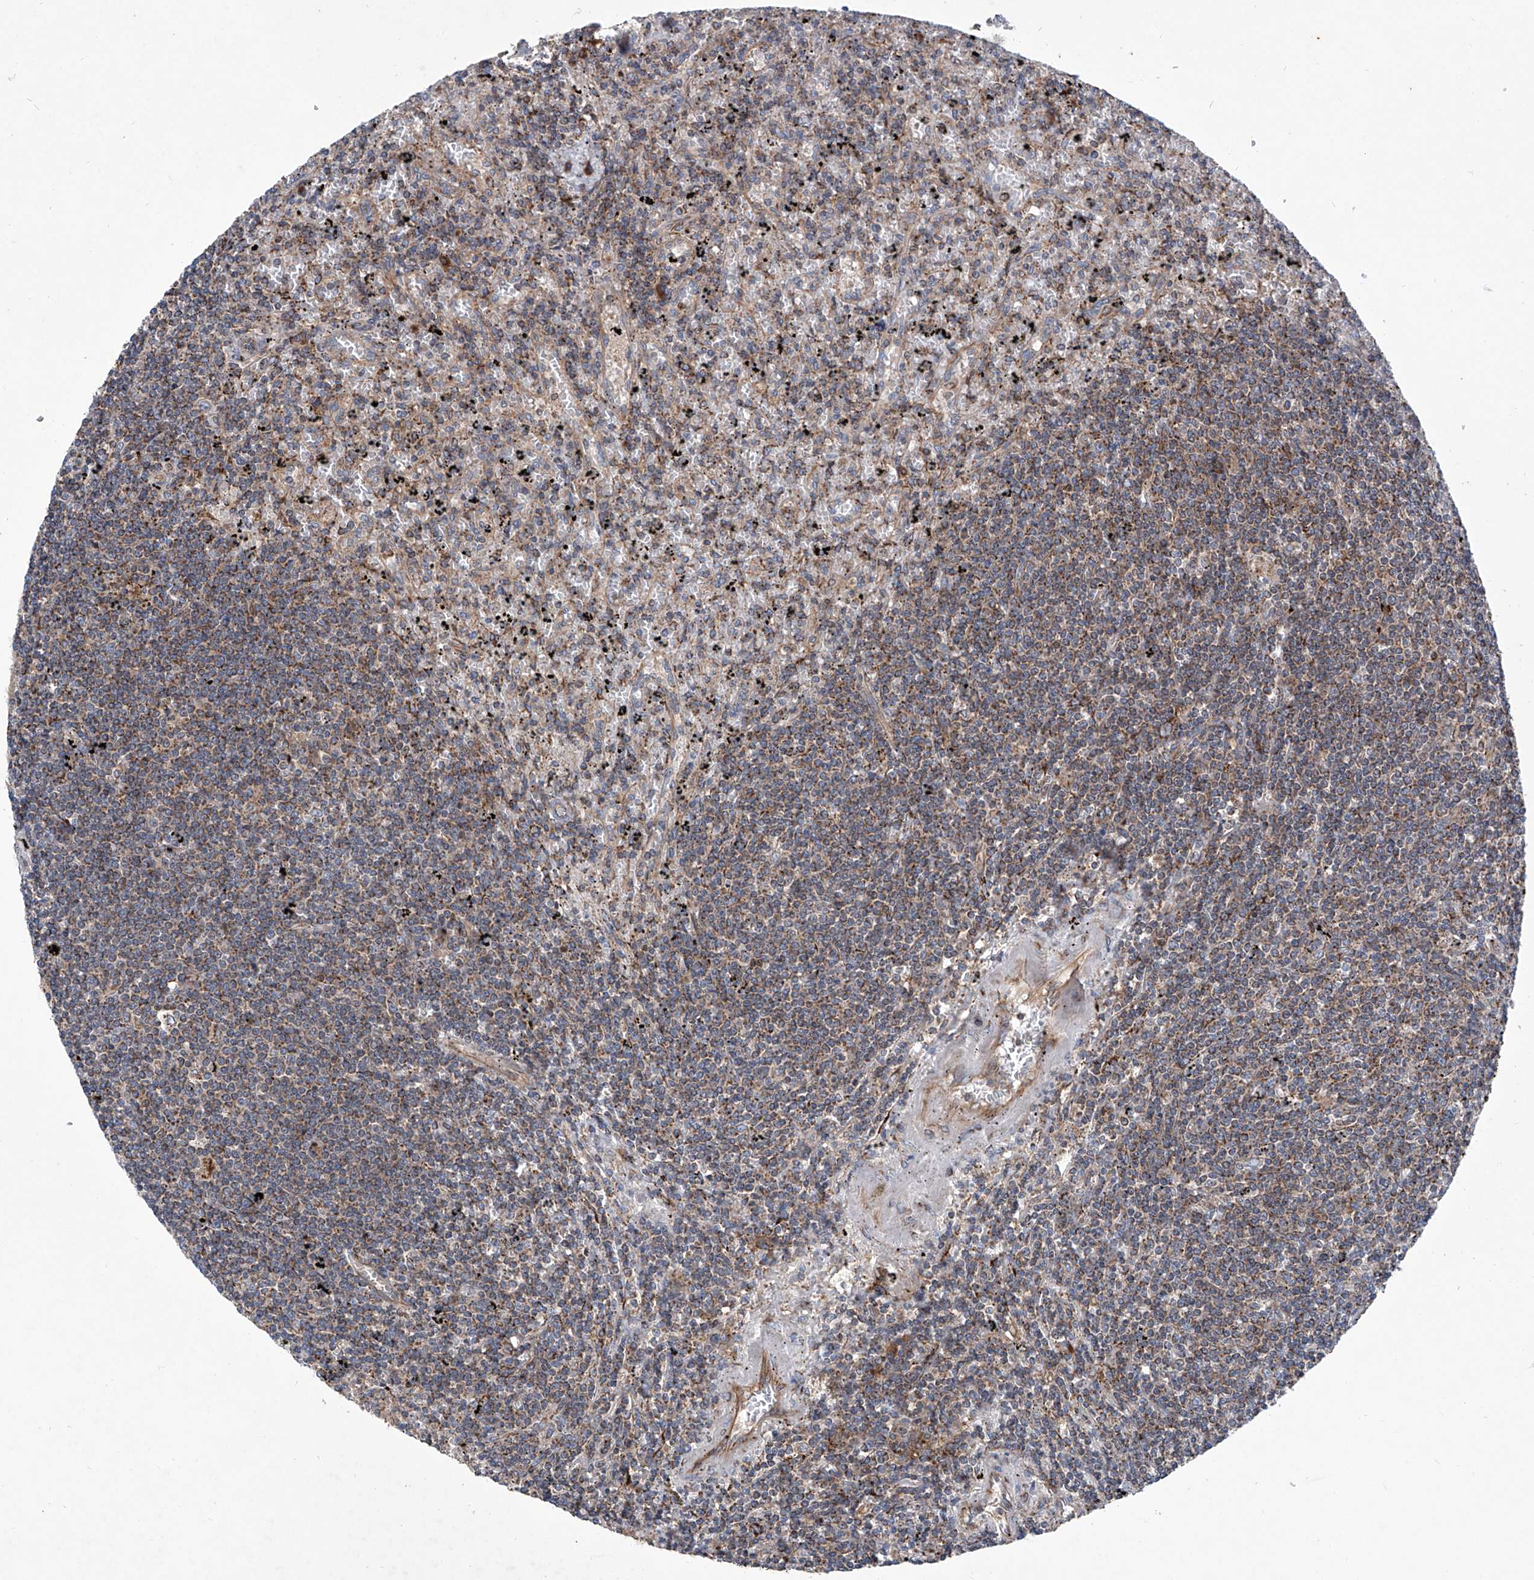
{"staining": {"intensity": "weak", "quantity": ">75%", "location": "cytoplasmic/membranous"}, "tissue": "lymphoma", "cell_type": "Tumor cells", "image_type": "cancer", "snomed": [{"axis": "morphology", "description": "Malignant lymphoma, non-Hodgkin's type, Low grade"}, {"axis": "topography", "description": "Spleen"}], "caption": "Brown immunohistochemical staining in malignant lymphoma, non-Hodgkin's type (low-grade) shows weak cytoplasmic/membranous expression in about >75% of tumor cells.", "gene": "ASCC3", "patient": {"sex": "male", "age": 76}}